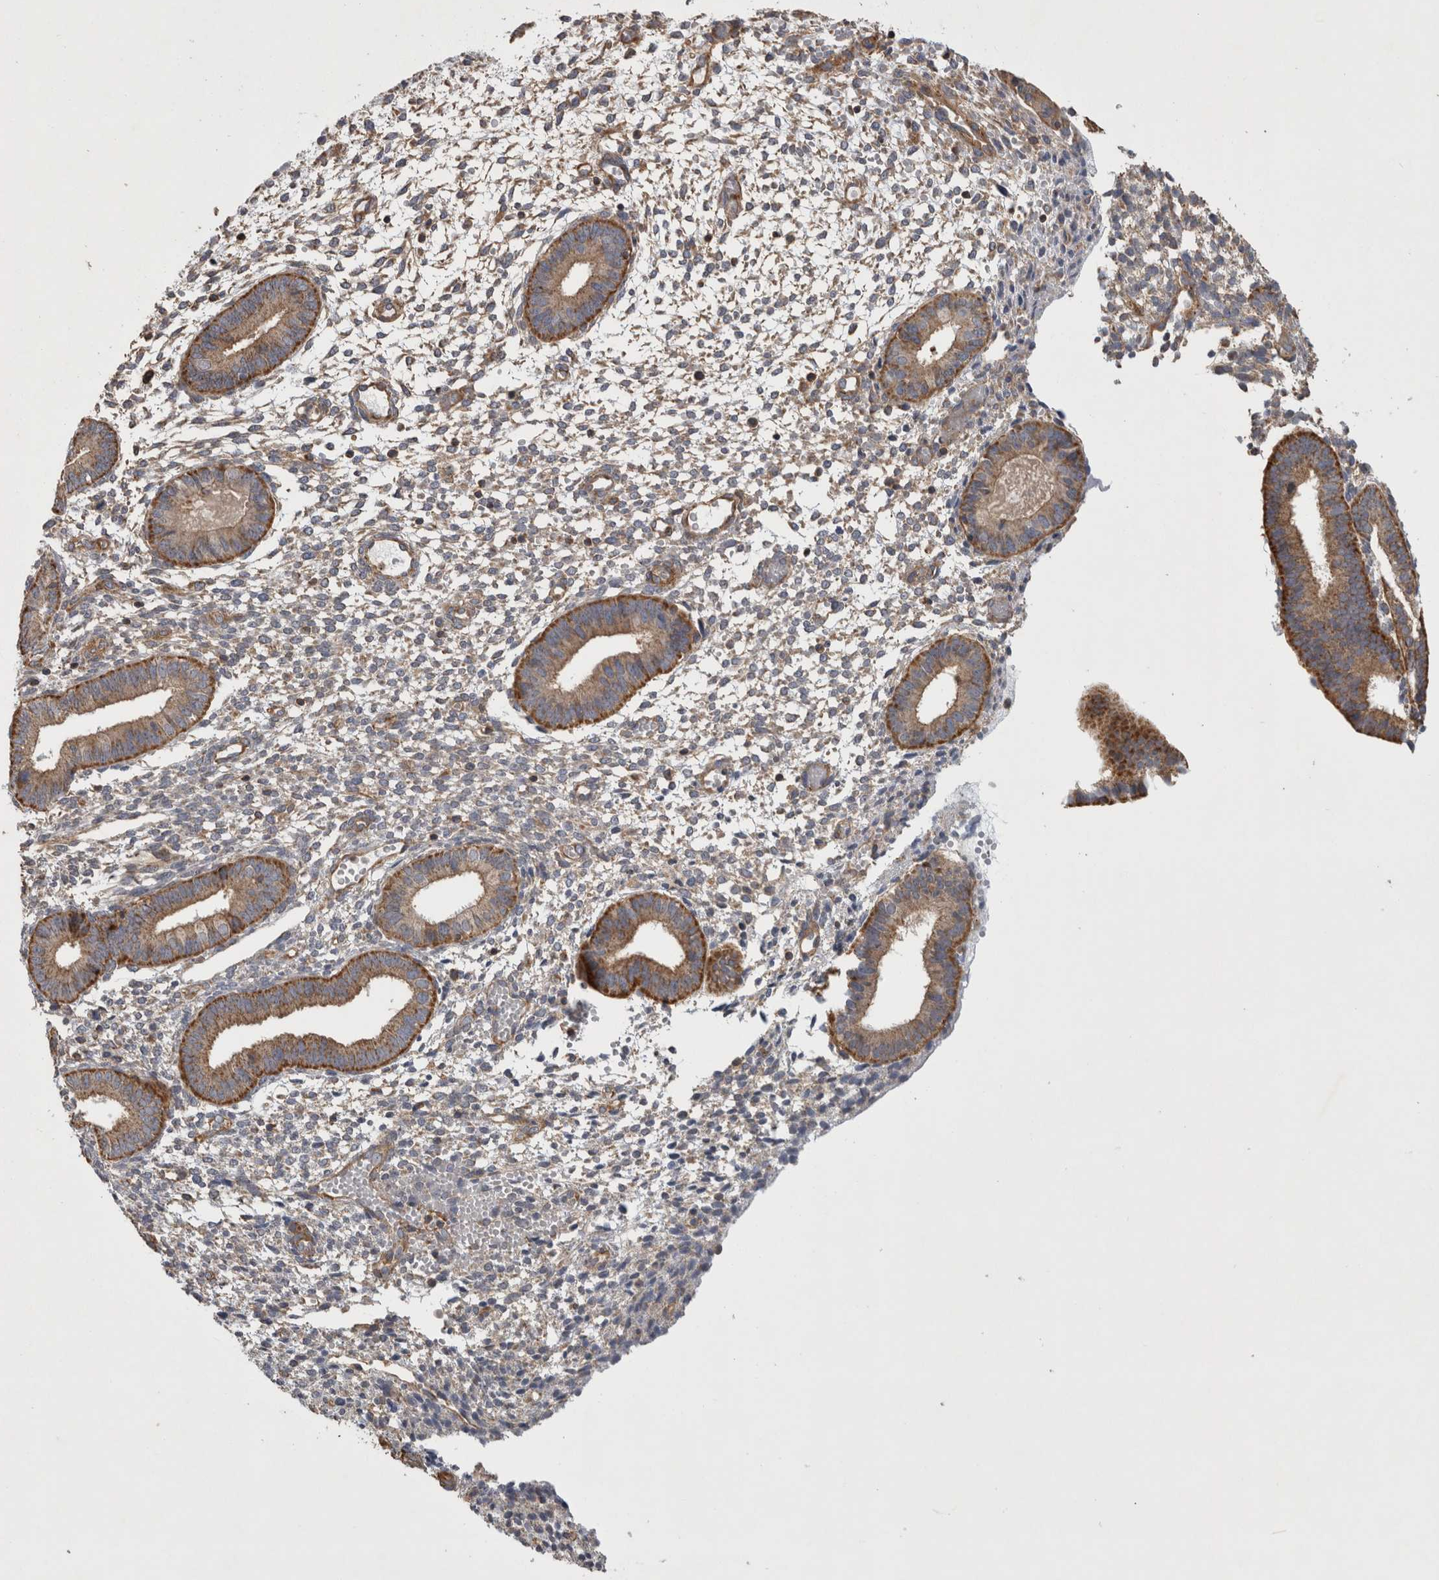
{"staining": {"intensity": "weak", "quantity": "25%-75%", "location": "cytoplasmic/membranous"}, "tissue": "endometrium", "cell_type": "Cells in endometrial stroma", "image_type": "normal", "snomed": [{"axis": "morphology", "description": "Normal tissue, NOS"}, {"axis": "topography", "description": "Endometrium"}], "caption": "A low amount of weak cytoplasmic/membranous positivity is seen in approximately 25%-75% of cells in endometrial stroma in unremarkable endometrium. The staining was performed using DAB (3,3'-diaminobenzidine), with brown indicating positive protein expression. Nuclei are stained blue with hematoxylin.", "gene": "SFXN2", "patient": {"sex": "female", "age": 46}}